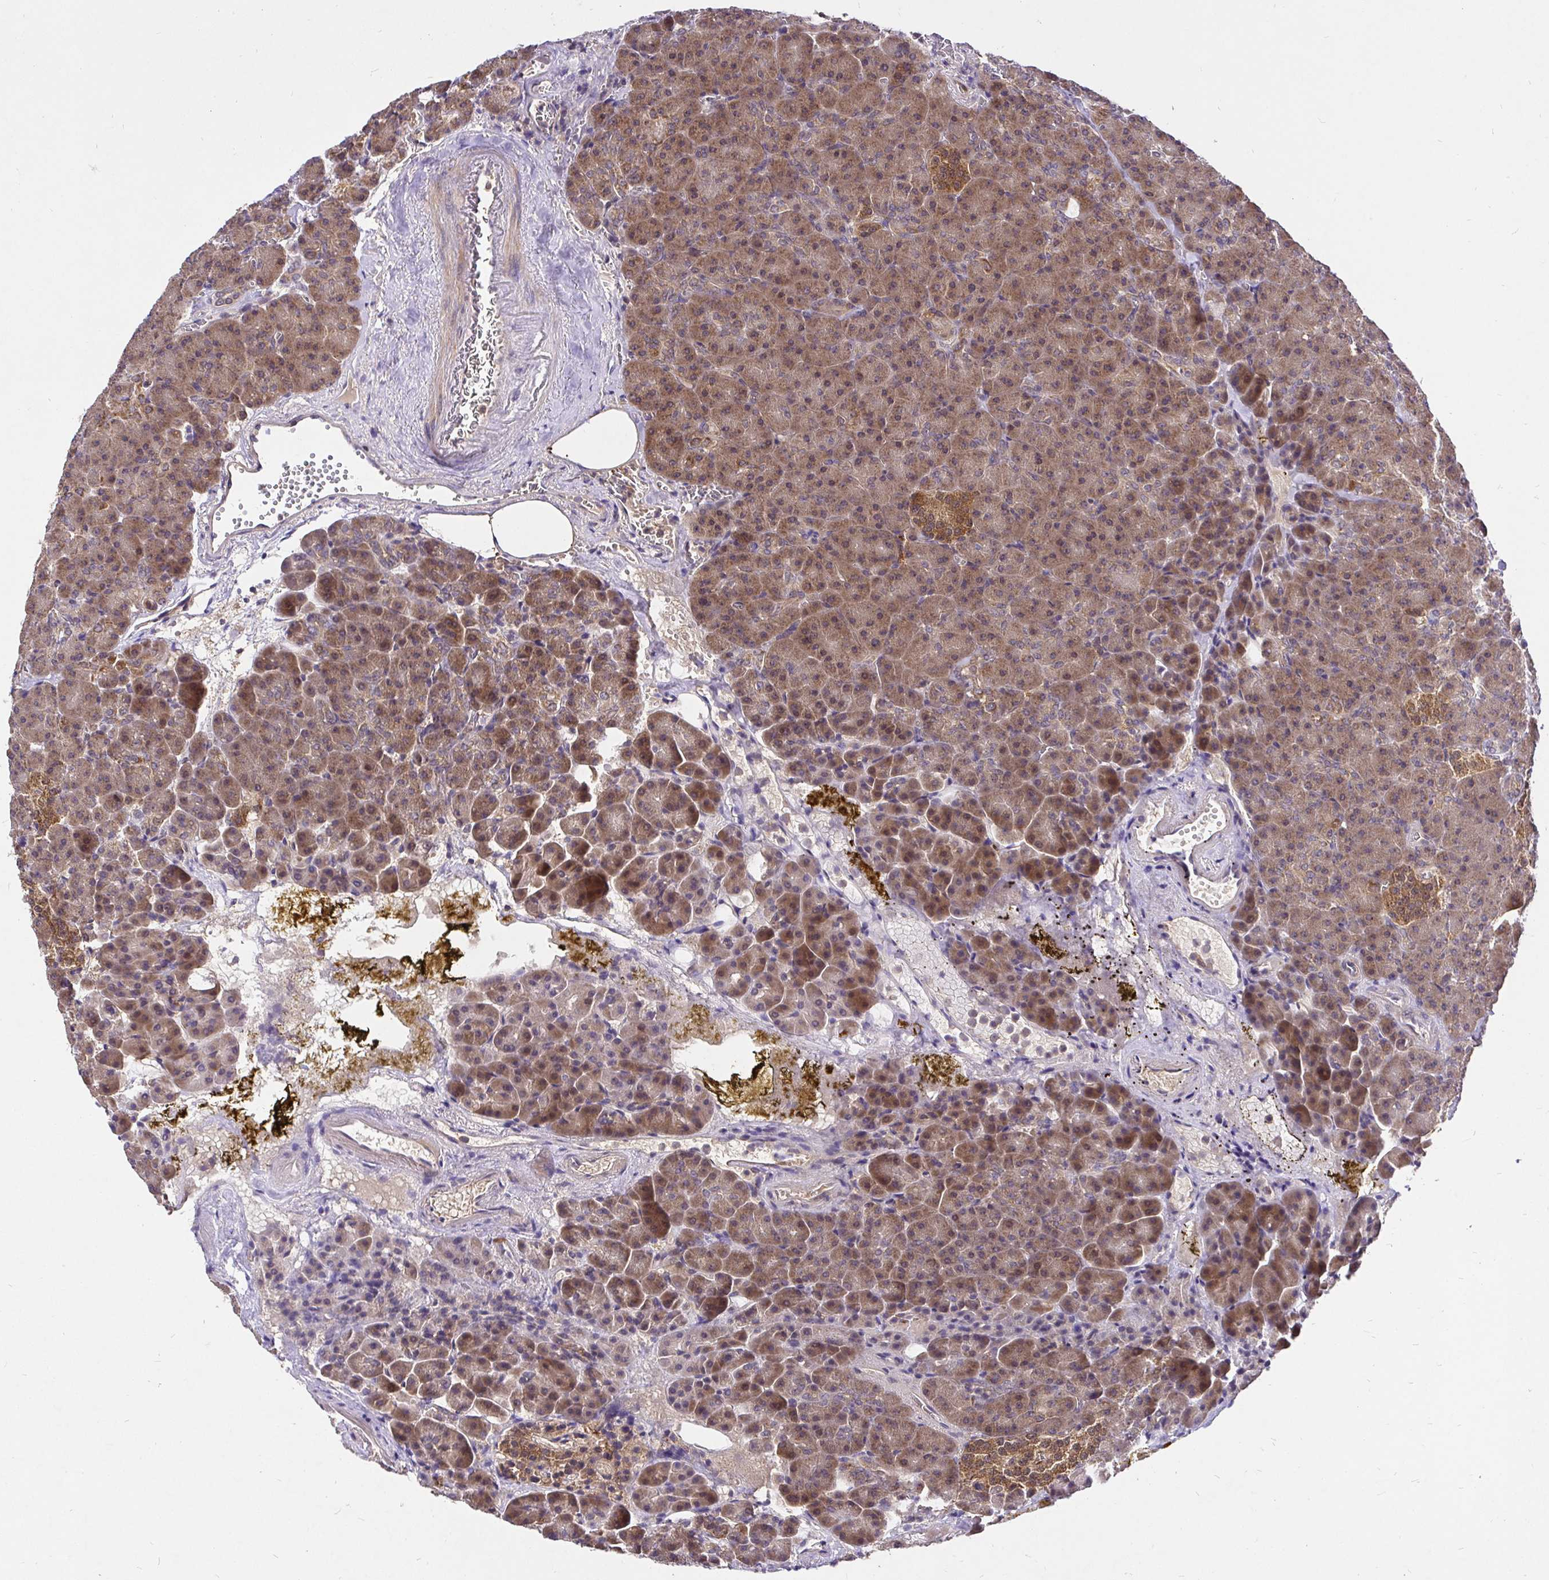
{"staining": {"intensity": "moderate", "quantity": ">75%", "location": "cytoplasmic/membranous,nuclear"}, "tissue": "pancreas", "cell_type": "Exocrine glandular cells", "image_type": "normal", "snomed": [{"axis": "morphology", "description": "Normal tissue, NOS"}, {"axis": "topography", "description": "Pancreas"}], "caption": "Immunohistochemical staining of unremarkable pancreas exhibits >75% levels of moderate cytoplasmic/membranous,nuclear protein expression in about >75% of exocrine glandular cells.", "gene": "UBE2M", "patient": {"sex": "female", "age": 74}}